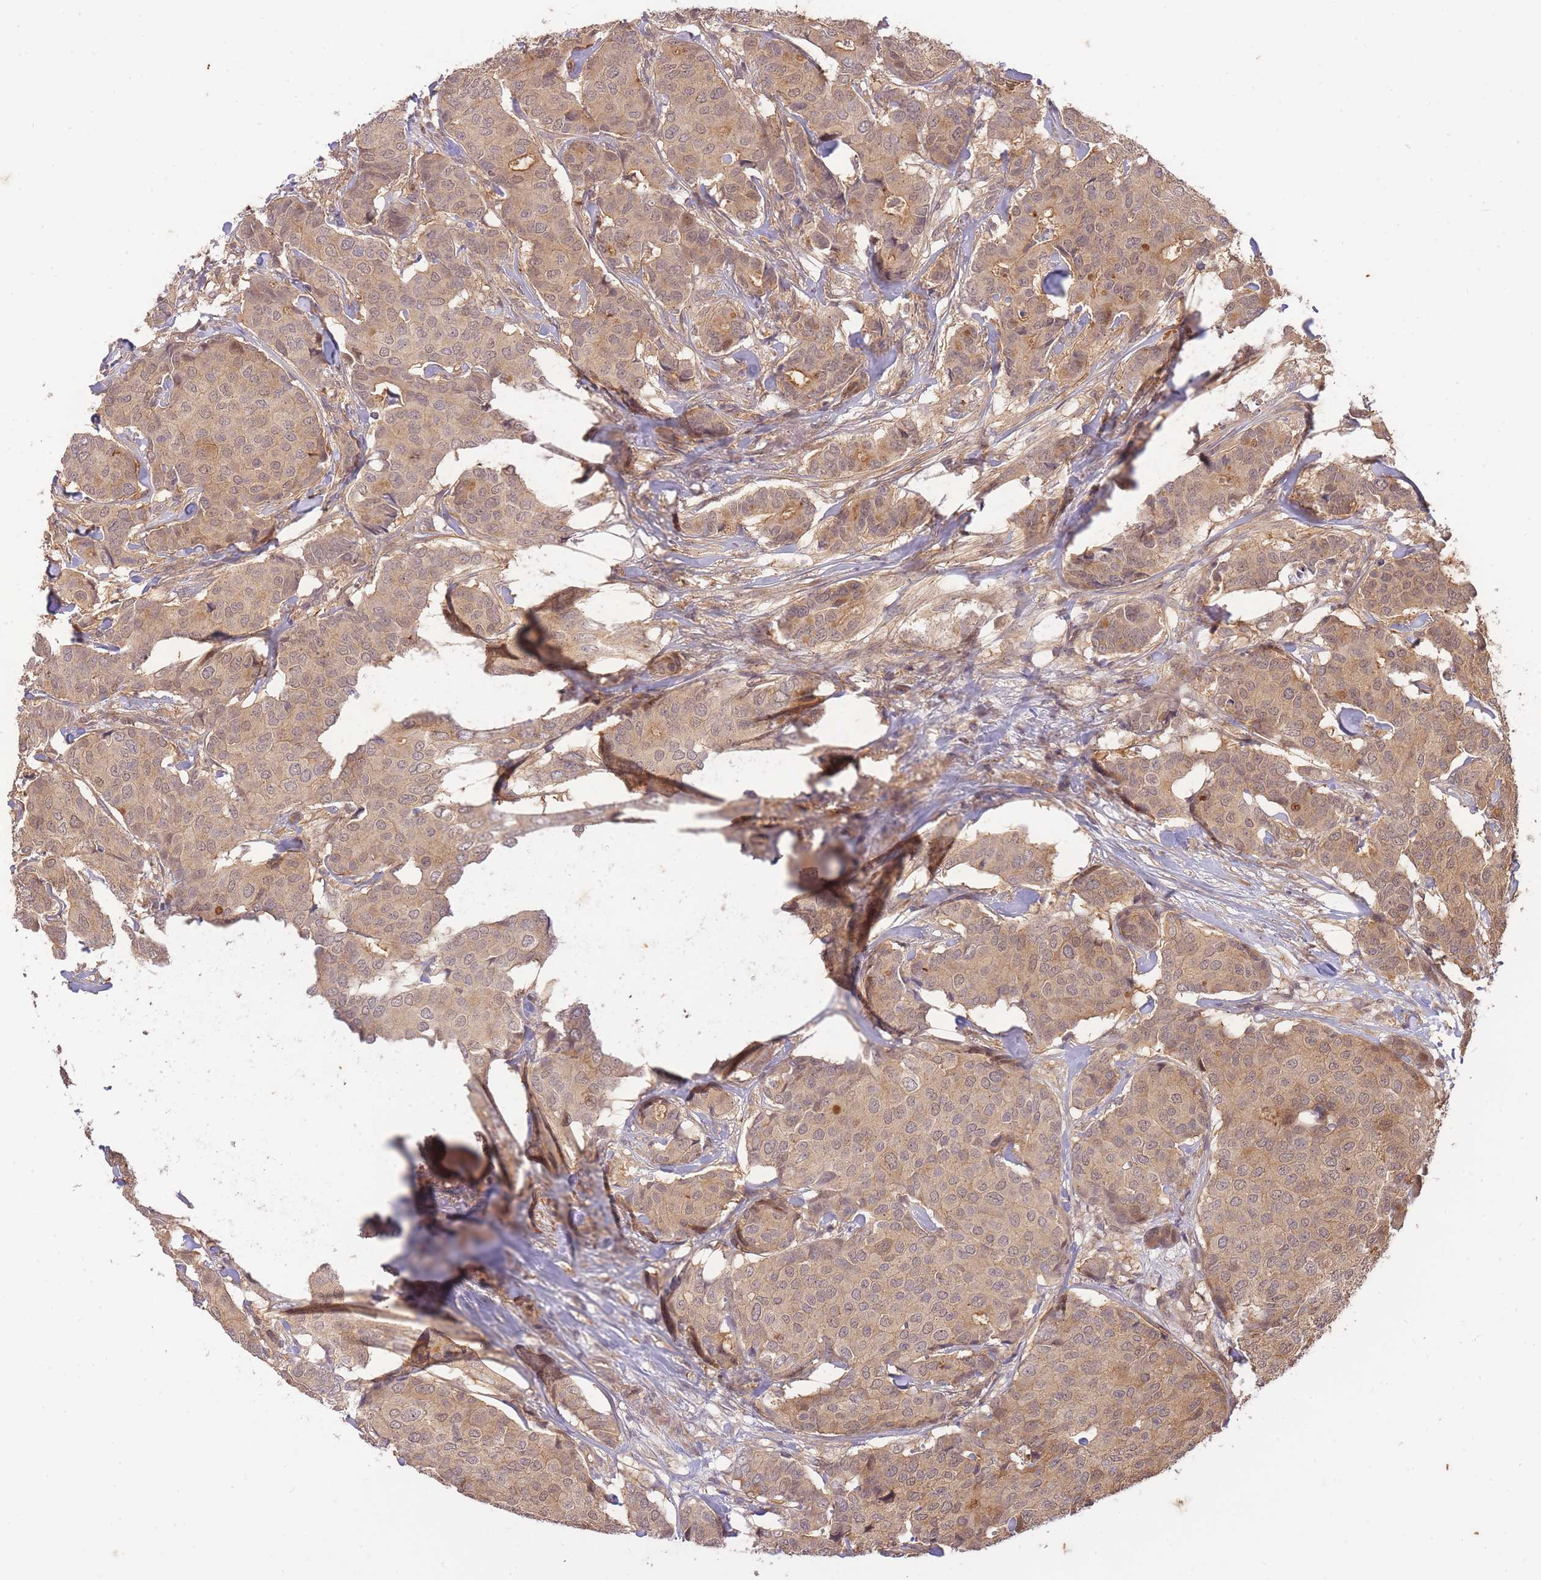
{"staining": {"intensity": "weak", "quantity": ">75%", "location": "cytoplasmic/membranous,nuclear"}, "tissue": "breast cancer", "cell_type": "Tumor cells", "image_type": "cancer", "snomed": [{"axis": "morphology", "description": "Duct carcinoma"}, {"axis": "topography", "description": "Breast"}], "caption": "Immunohistochemistry (IHC) micrograph of human breast cancer (invasive ductal carcinoma) stained for a protein (brown), which shows low levels of weak cytoplasmic/membranous and nuclear expression in about >75% of tumor cells.", "gene": "ST8SIA4", "patient": {"sex": "female", "age": 75}}